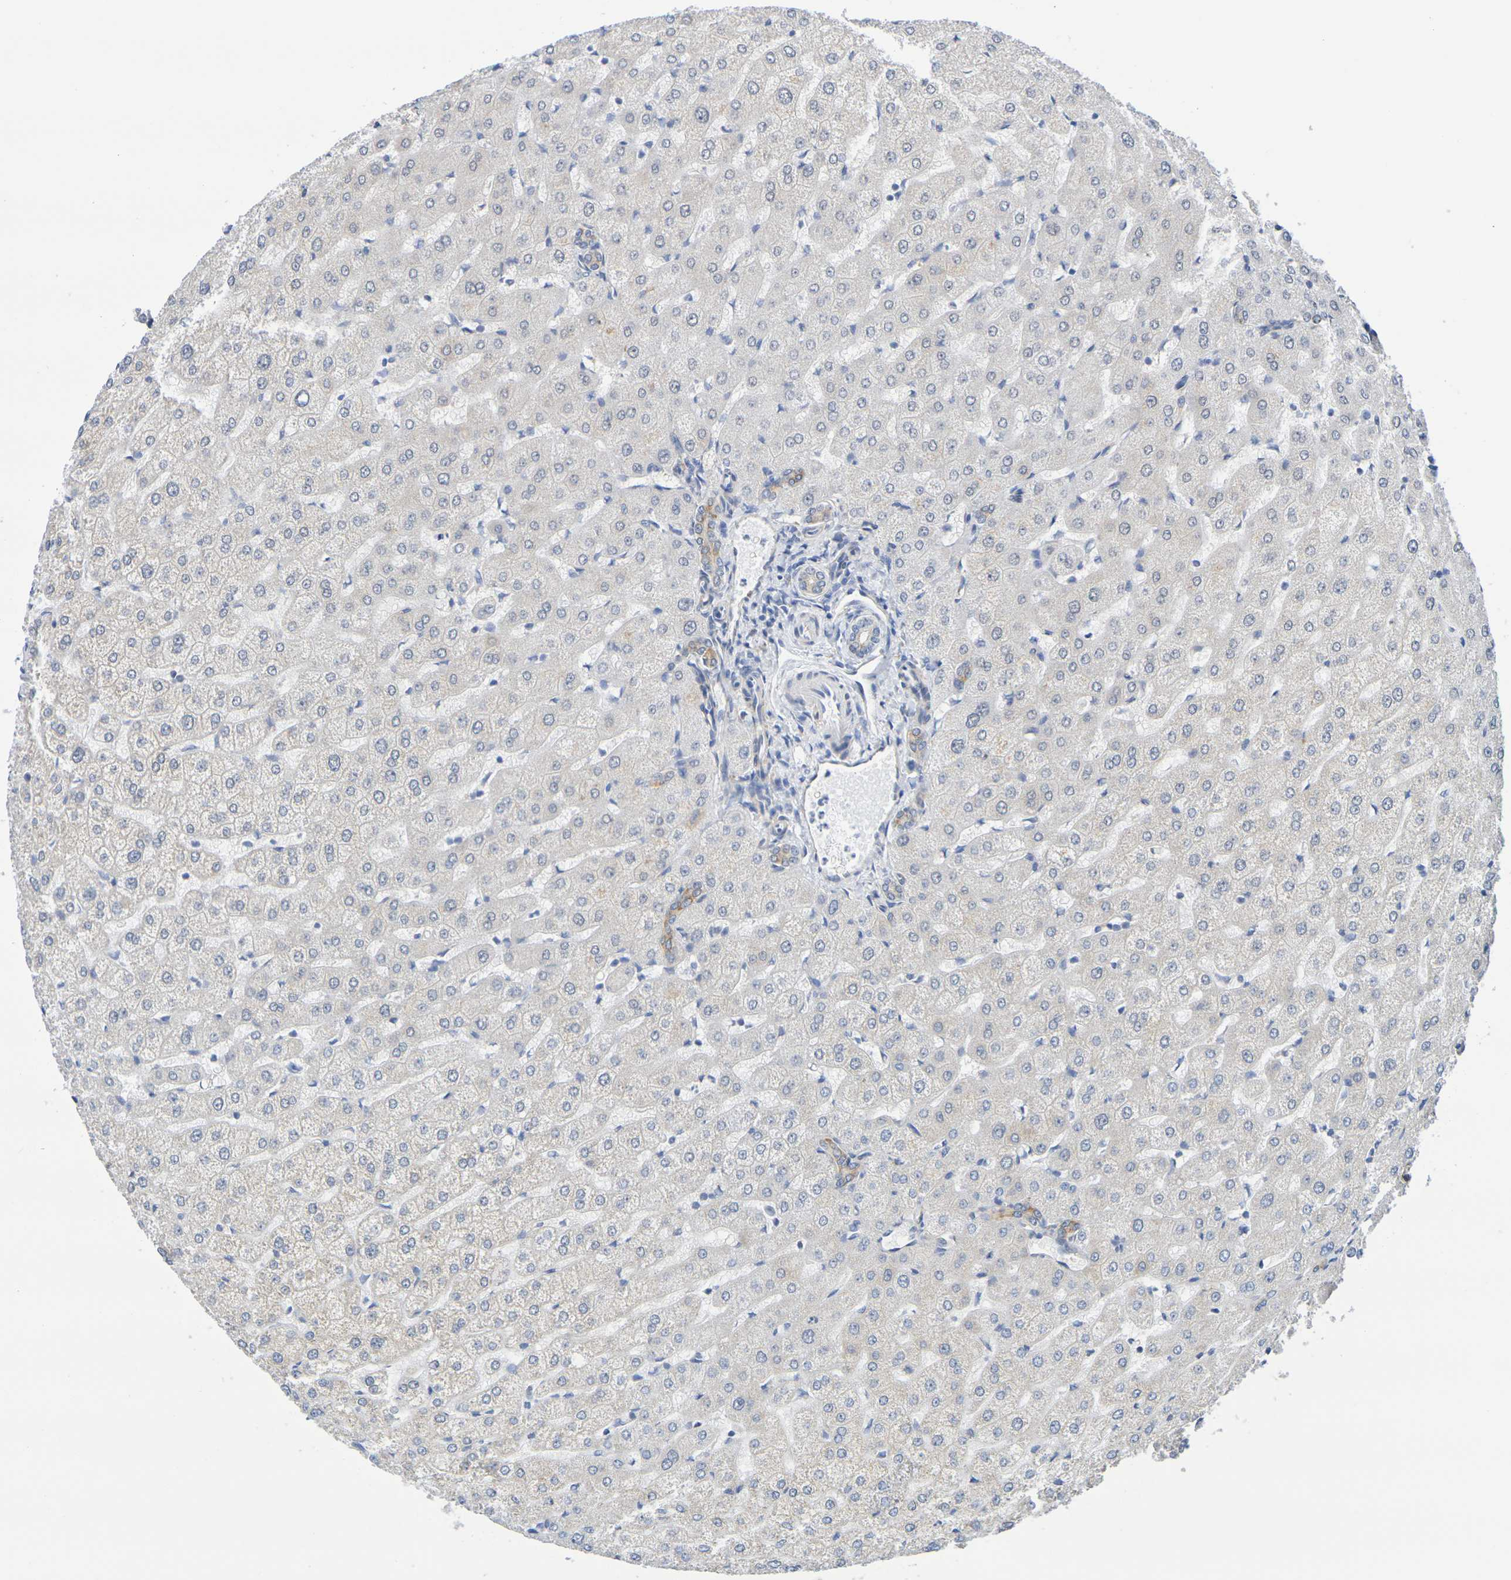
{"staining": {"intensity": "weak", "quantity": "25%-75%", "location": "cytoplasmic/membranous"}, "tissue": "liver", "cell_type": "Cholangiocytes", "image_type": "normal", "snomed": [{"axis": "morphology", "description": "Normal tissue, NOS"}, {"axis": "morphology", "description": "Fibrosis, NOS"}, {"axis": "topography", "description": "Liver"}], "caption": "Immunohistochemistry (IHC) histopathology image of normal liver: liver stained using immunohistochemistry displays low levels of weak protein expression localized specifically in the cytoplasmic/membranous of cholangiocytes, appearing as a cytoplasmic/membranous brown color.", "gene": "TMCC3", "patient": {"sex": "female", "age": 29}}